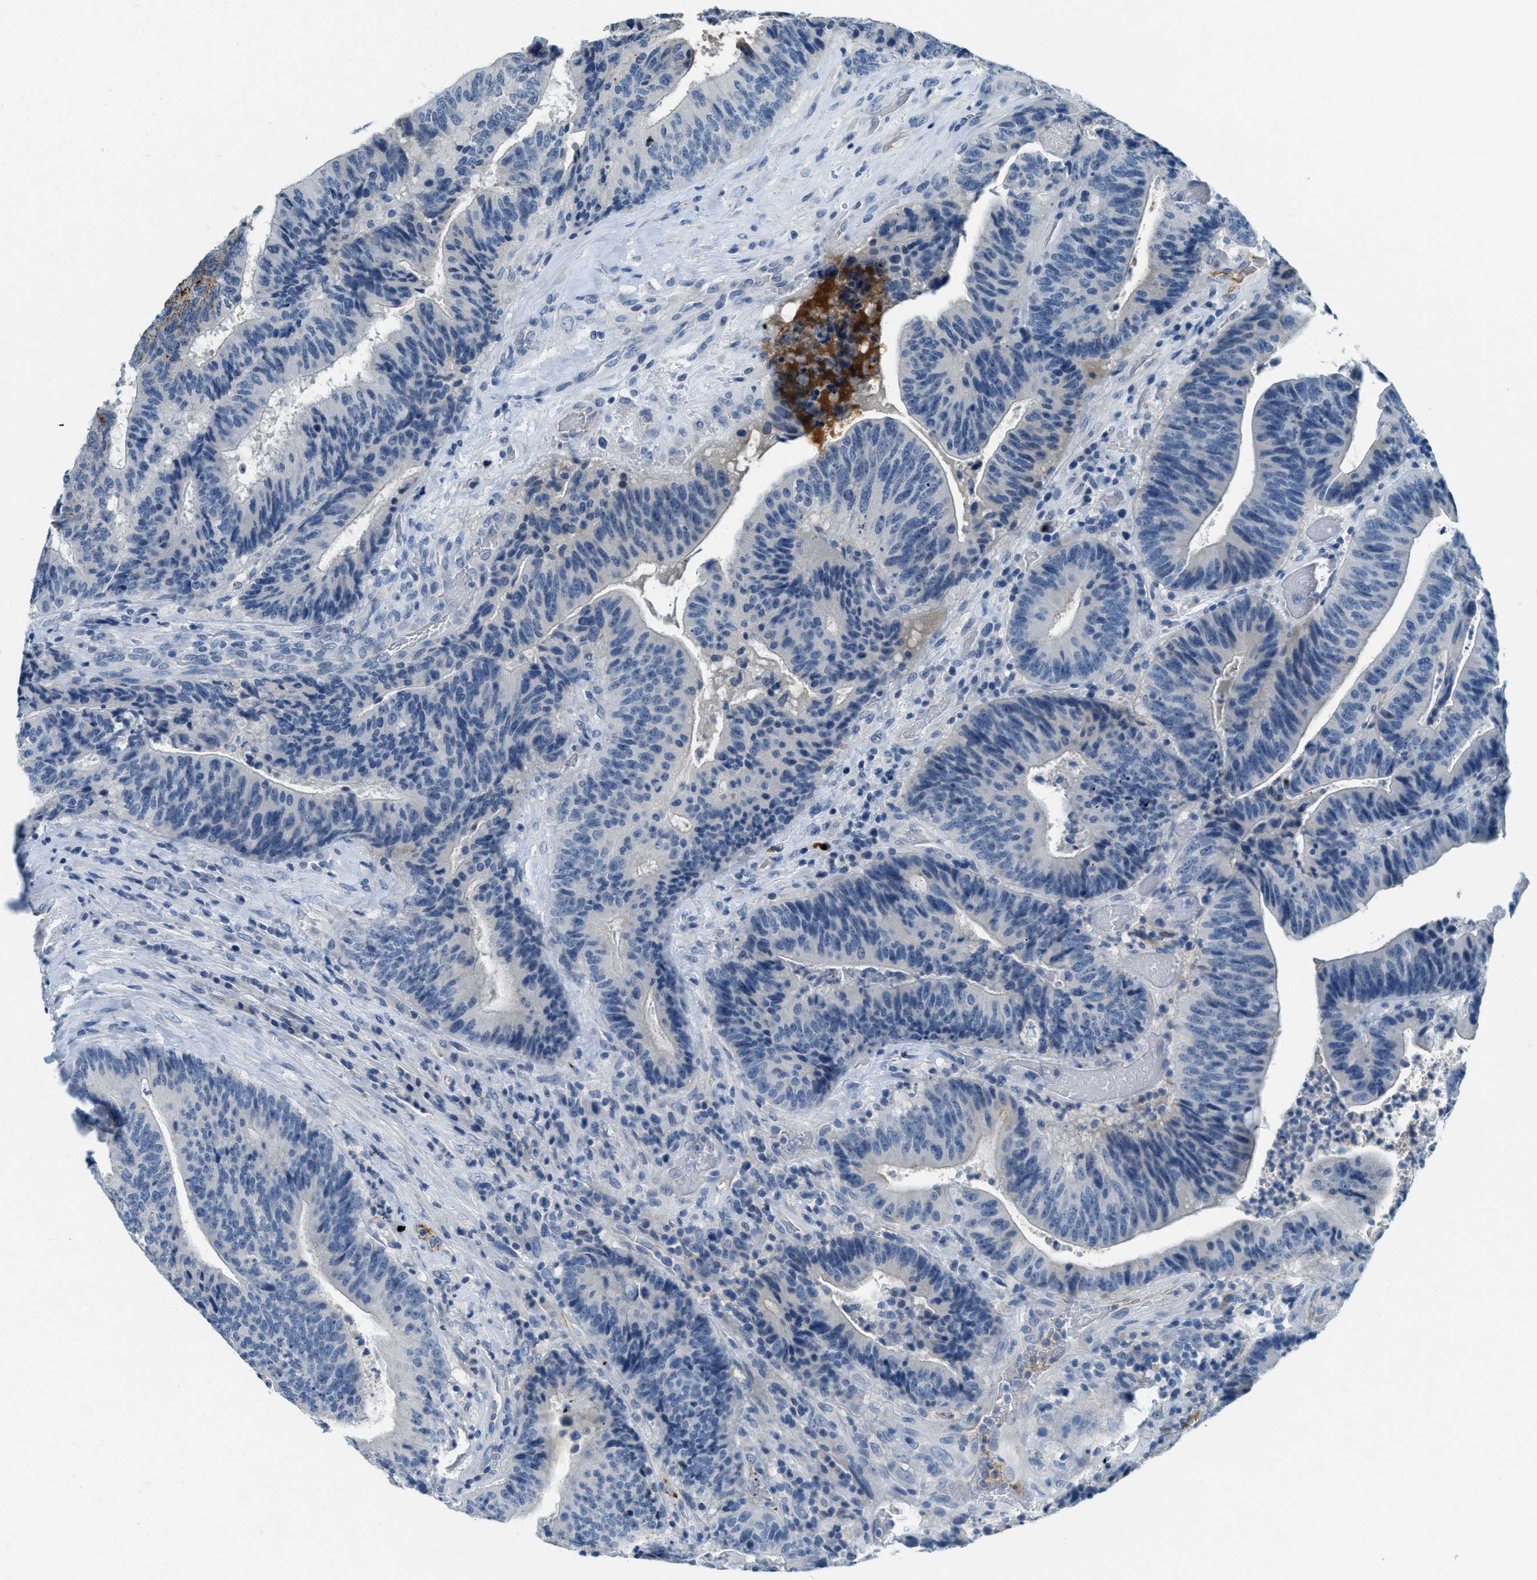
{"staining": {"intensity": "negative", "quantity": "none", "location": "none"}, "tissue": "colorectal cancer", "cell_type": "Tumor cells", "image_type": "cancer", "snomed": [{"axis": "morphology", "description": "Adenocarcinoma, NOS"}, {"axis": "topography", "description": "Rectum"}], "caption": "Protein analysis of colorectal adenocarcinoma reveals no significant expression in tumor cells. (DAB IHC, high magnification).", "gene": "A2M", "patient": {"sex": "male", "age": 72}}